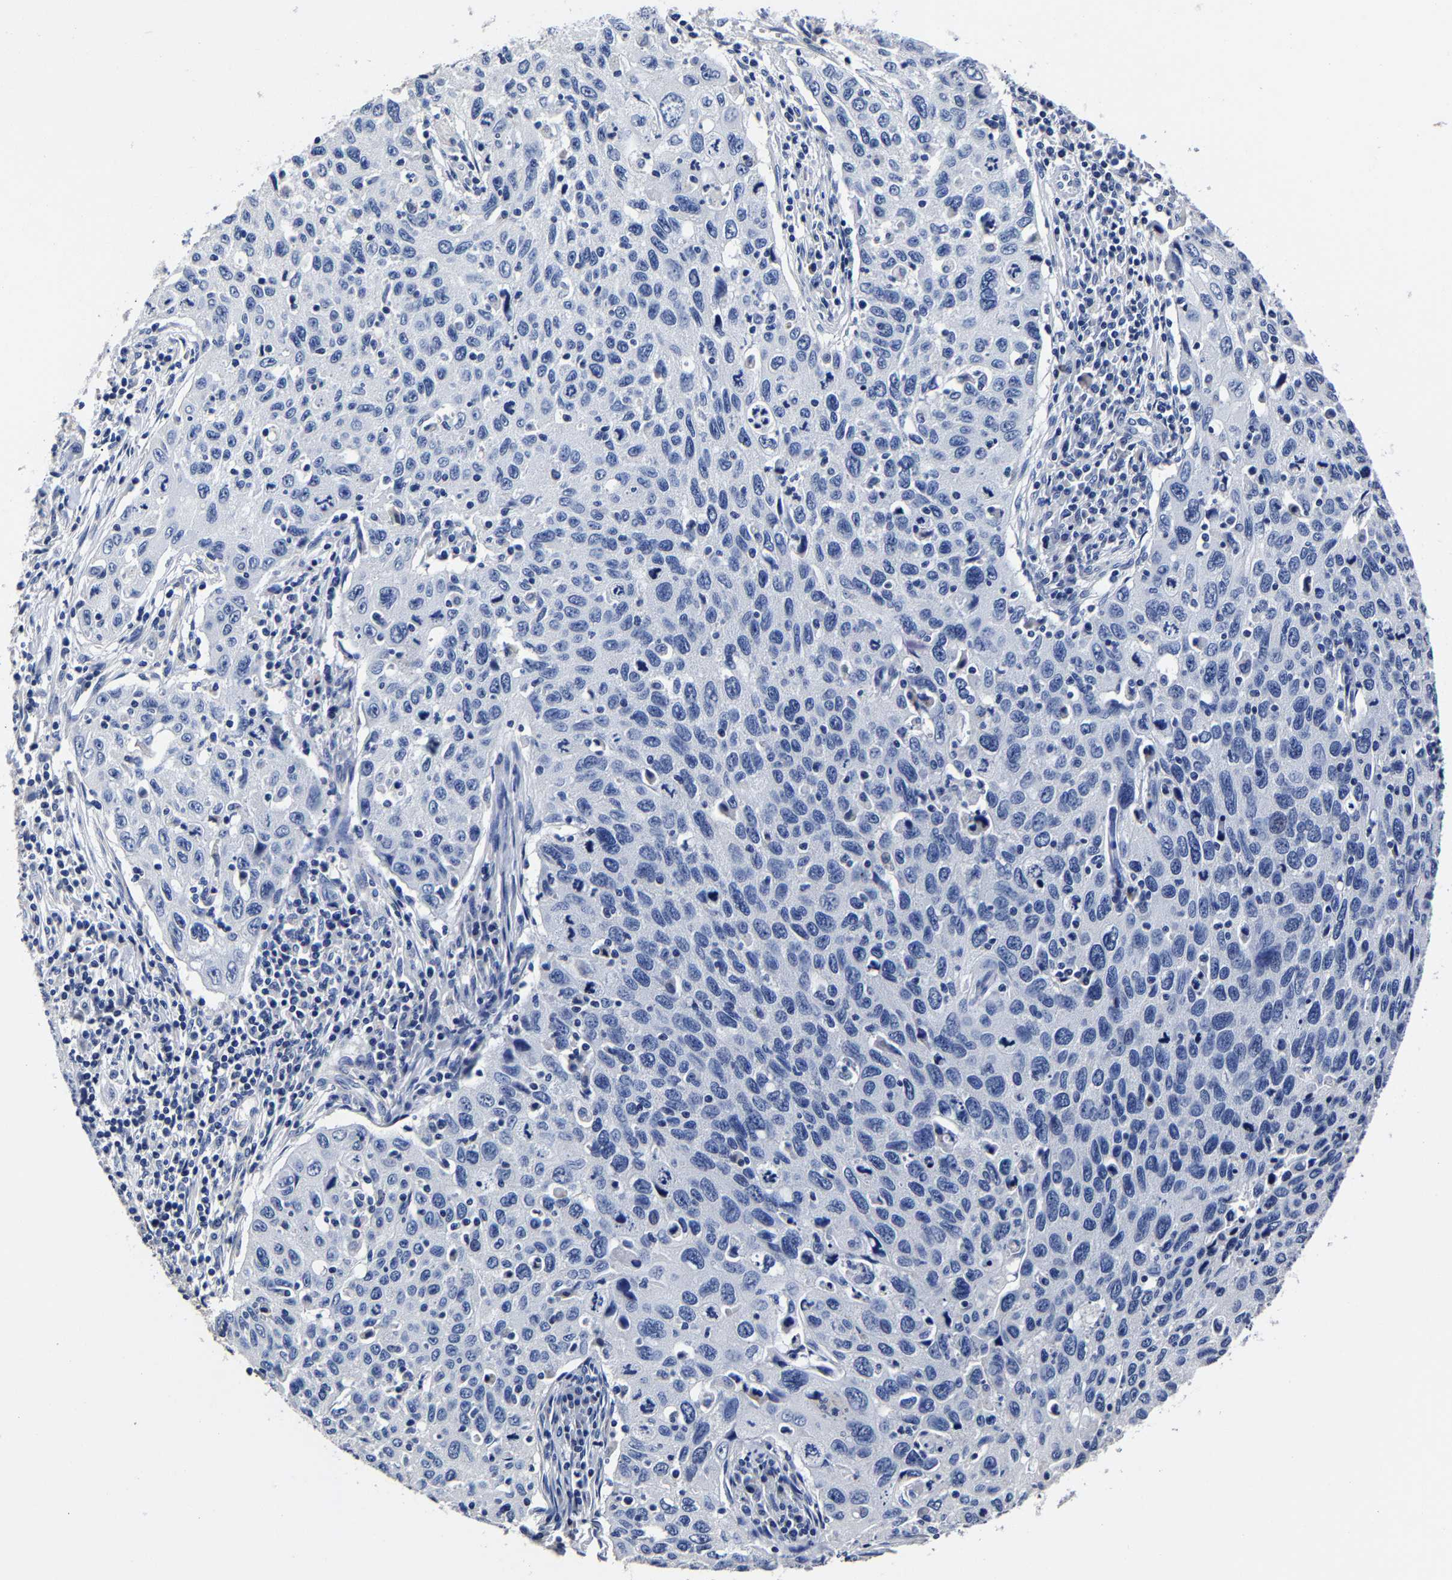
{"staining": {"intensity": "negative", "quantity": "none", "location": "none"}, "tissue": "cervical cancer", "cell_type": "Tumor cells", "image_type": "cancer", "snomed": [{"axis": "morphology", "description": "Squamous cell carcinoma, NOS"}, {"axis": "topography", "description": "Cervix"}], "caption": "IHC photomicrograph of human cervical cancer (squamous cell carcinoma) stained for a protein (brown), which shows no staining in tumor cells. Brightfield microscopy of IHC stained with DAB (3,3'-diaminobenzidine) (brown) and hematoxylin (blue), captured at high magnification.", "gene": "AKAP4", "patient": {"sex": "female", "age": 53}}